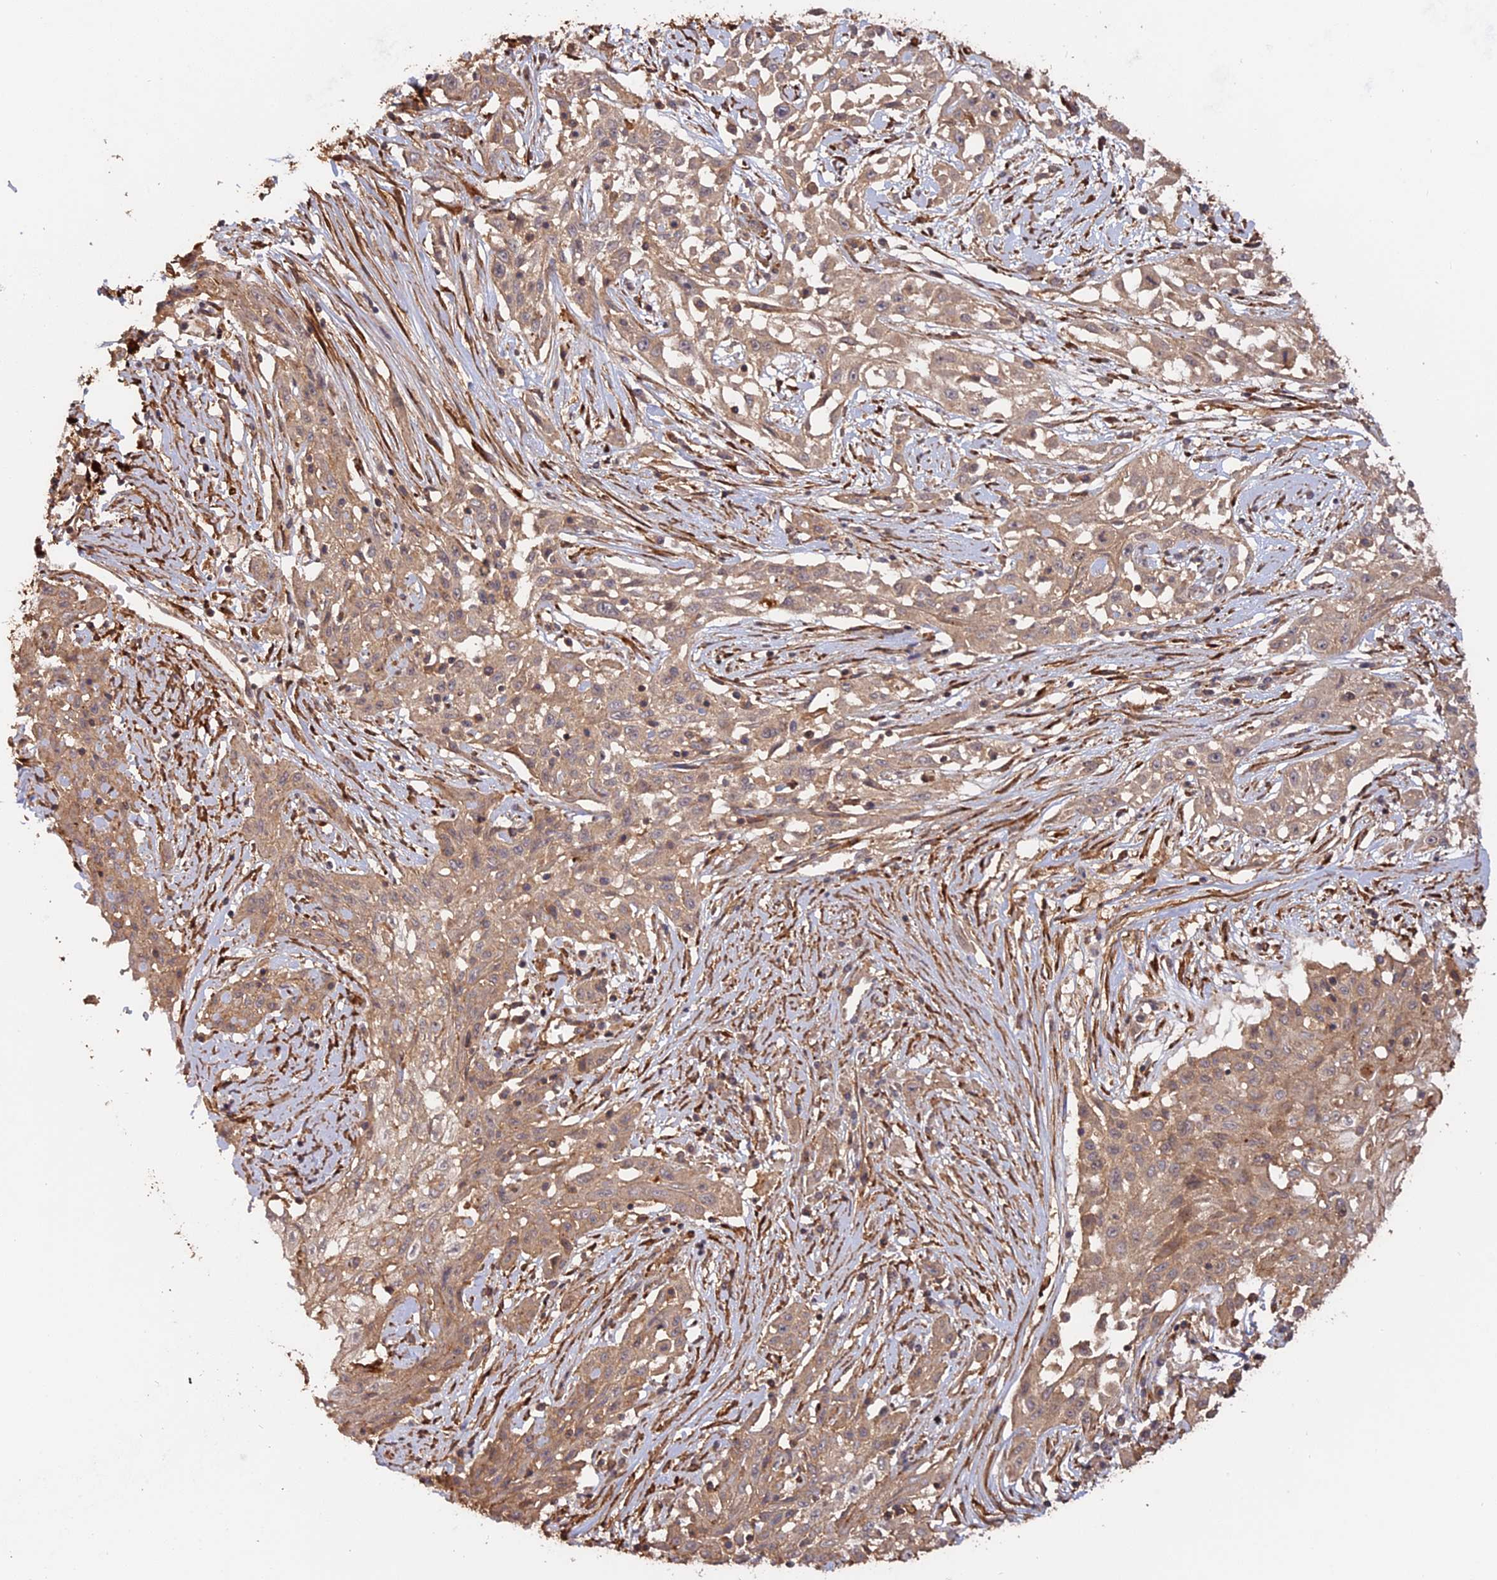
{"staining": {"intensity": "weak", "quantity": "25%-75%", "location": "cytoplasmic/membranous"}, "tissue": "skin cancer", "cell_type": "Tumor cells", "image_type": "cancer", "snomed": [{"axis": "morphology", "description": "Squamous cell carcinoma, NOS"}, {"axis": "morphology", "description": "Squamous cell carcinoma, metastatic, NOS"}, {"axis": "topography", "description": "Skin"}, {"axis": "topography", "description": "Lymph node"}], "caption": "IHC micrograph of neoplastic tissue: skin cancer (squamous cell carcinoma) stained using immunohistochemistry reveals low levels of weak protein expression localized specifically in the cytoplasmic/membranous of tumor cells, appearing as a cytoplasmic/membranous brown color.", "gene": "CCDC174", "patient": {"sex": "male", "age": 75}}